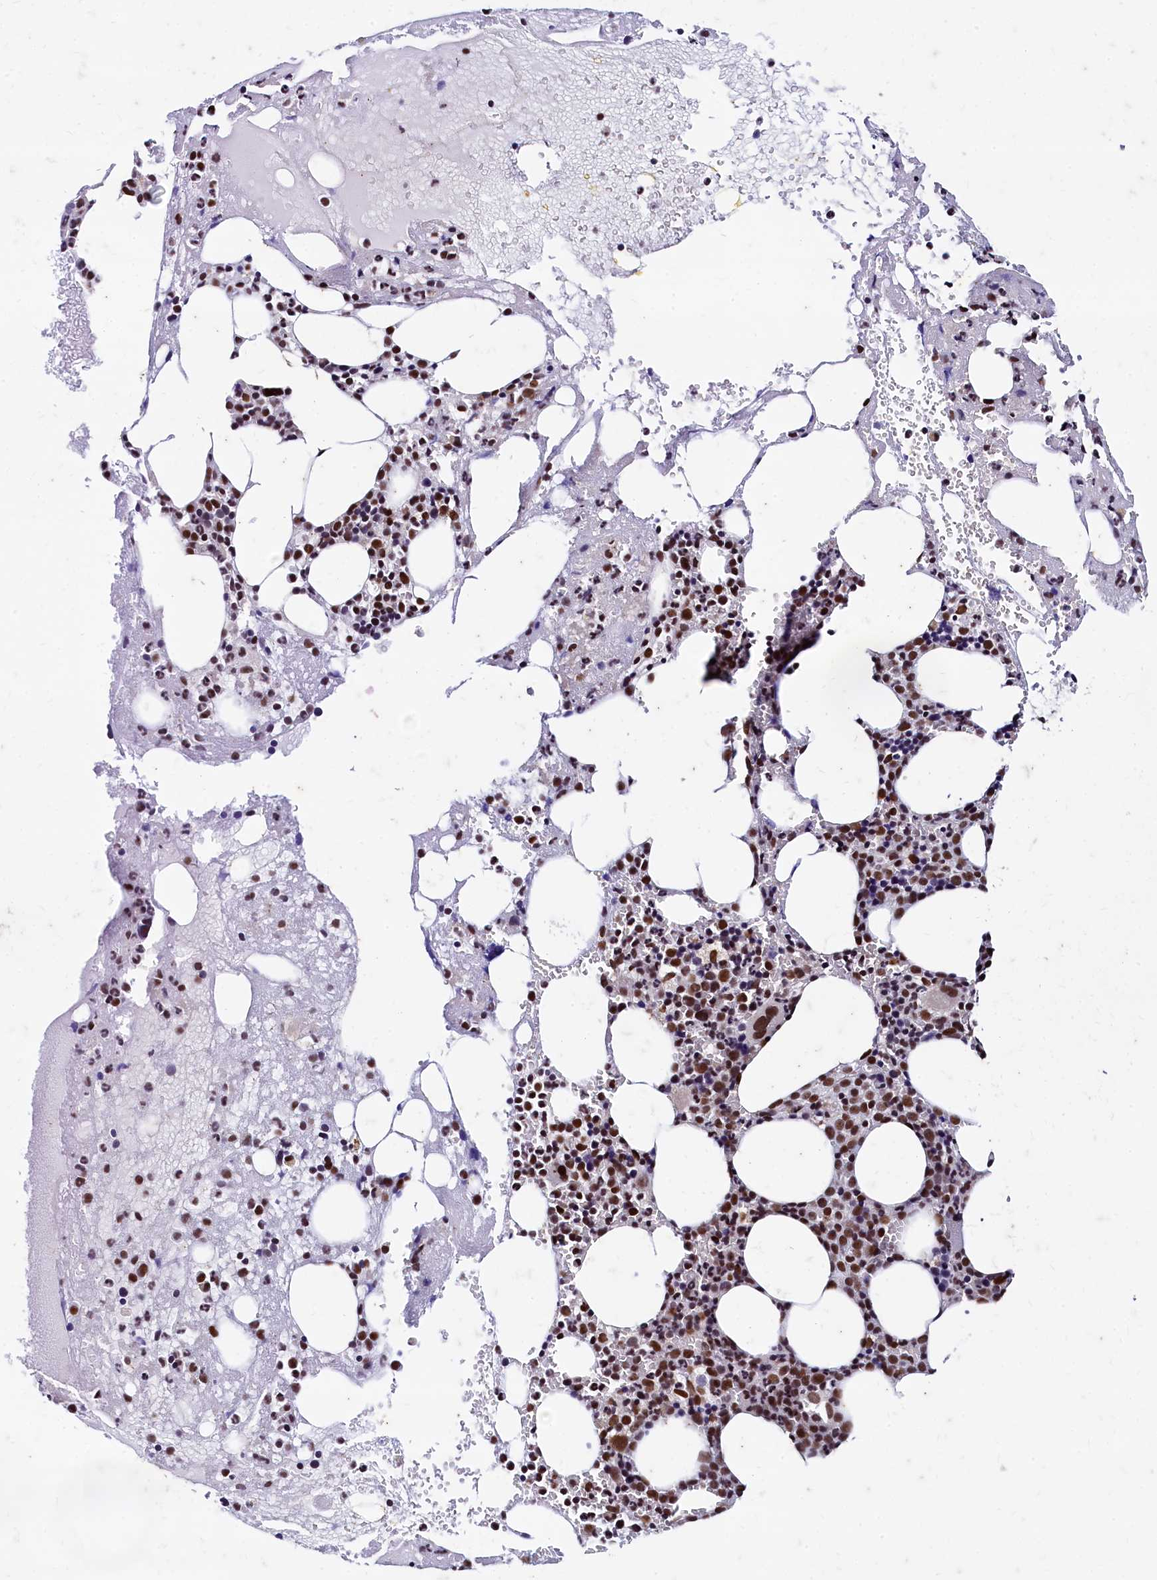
{"staining": {"intensity": "strong", "quantity": ">75%", "location": "nuclear"}, "tissue": "bone marrow", "cell_type": "Hematopoietic cells", "image_type": "normal", "snomed": [{"axis": "morphology", "description": "Normal tissue, NOS"}, {"axis": "topography", "description": "Bone marrow"}], "caption": "IHC (DAB) staining of normal bone marrow exhibits strong nuclear protein staining in approximately >75% of hematopoietic cells.", "gene": "CPSF7", "patient": {"sex": "male", "age": 61}}